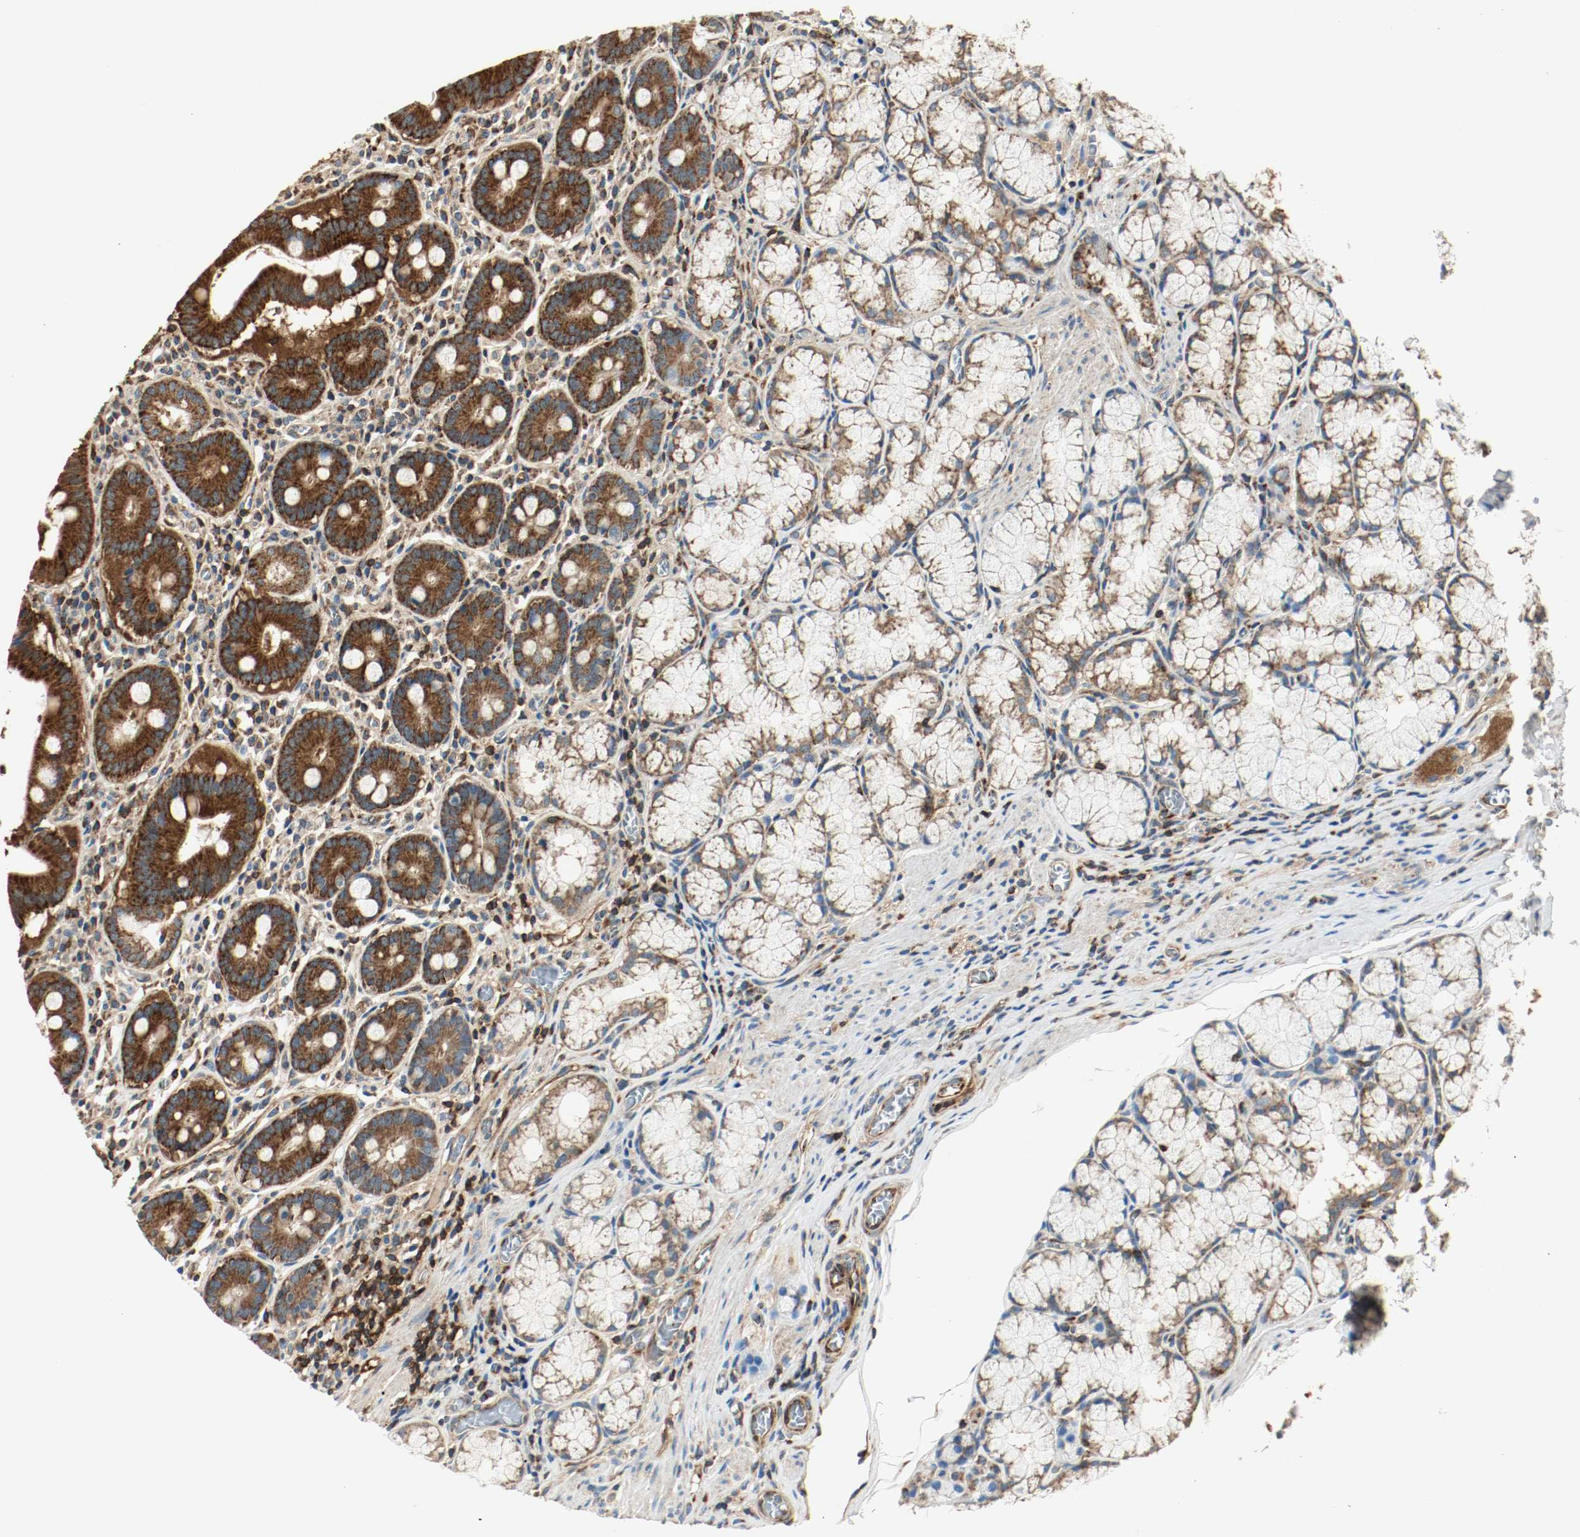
{"staining": {"intensity": "strong", "quantity": ">75%", "location": "cytoplasmic/membranous"}, "tissue": "stomach", "cell_type": "Glandular cells", "image_type": "normal", "snomed": [{"axis": "morphology", "description": "Normal tissue, NOS"}, {"axis": "topography", "description": "Stomach, lower"}], "caption": "Glandular cells exhibit strong cytoplasmic/membranous staining in approximately >75% of cells in normal stomach.", "gene": "PLCG1", "patient": {"sex": "male", "age": 56}}